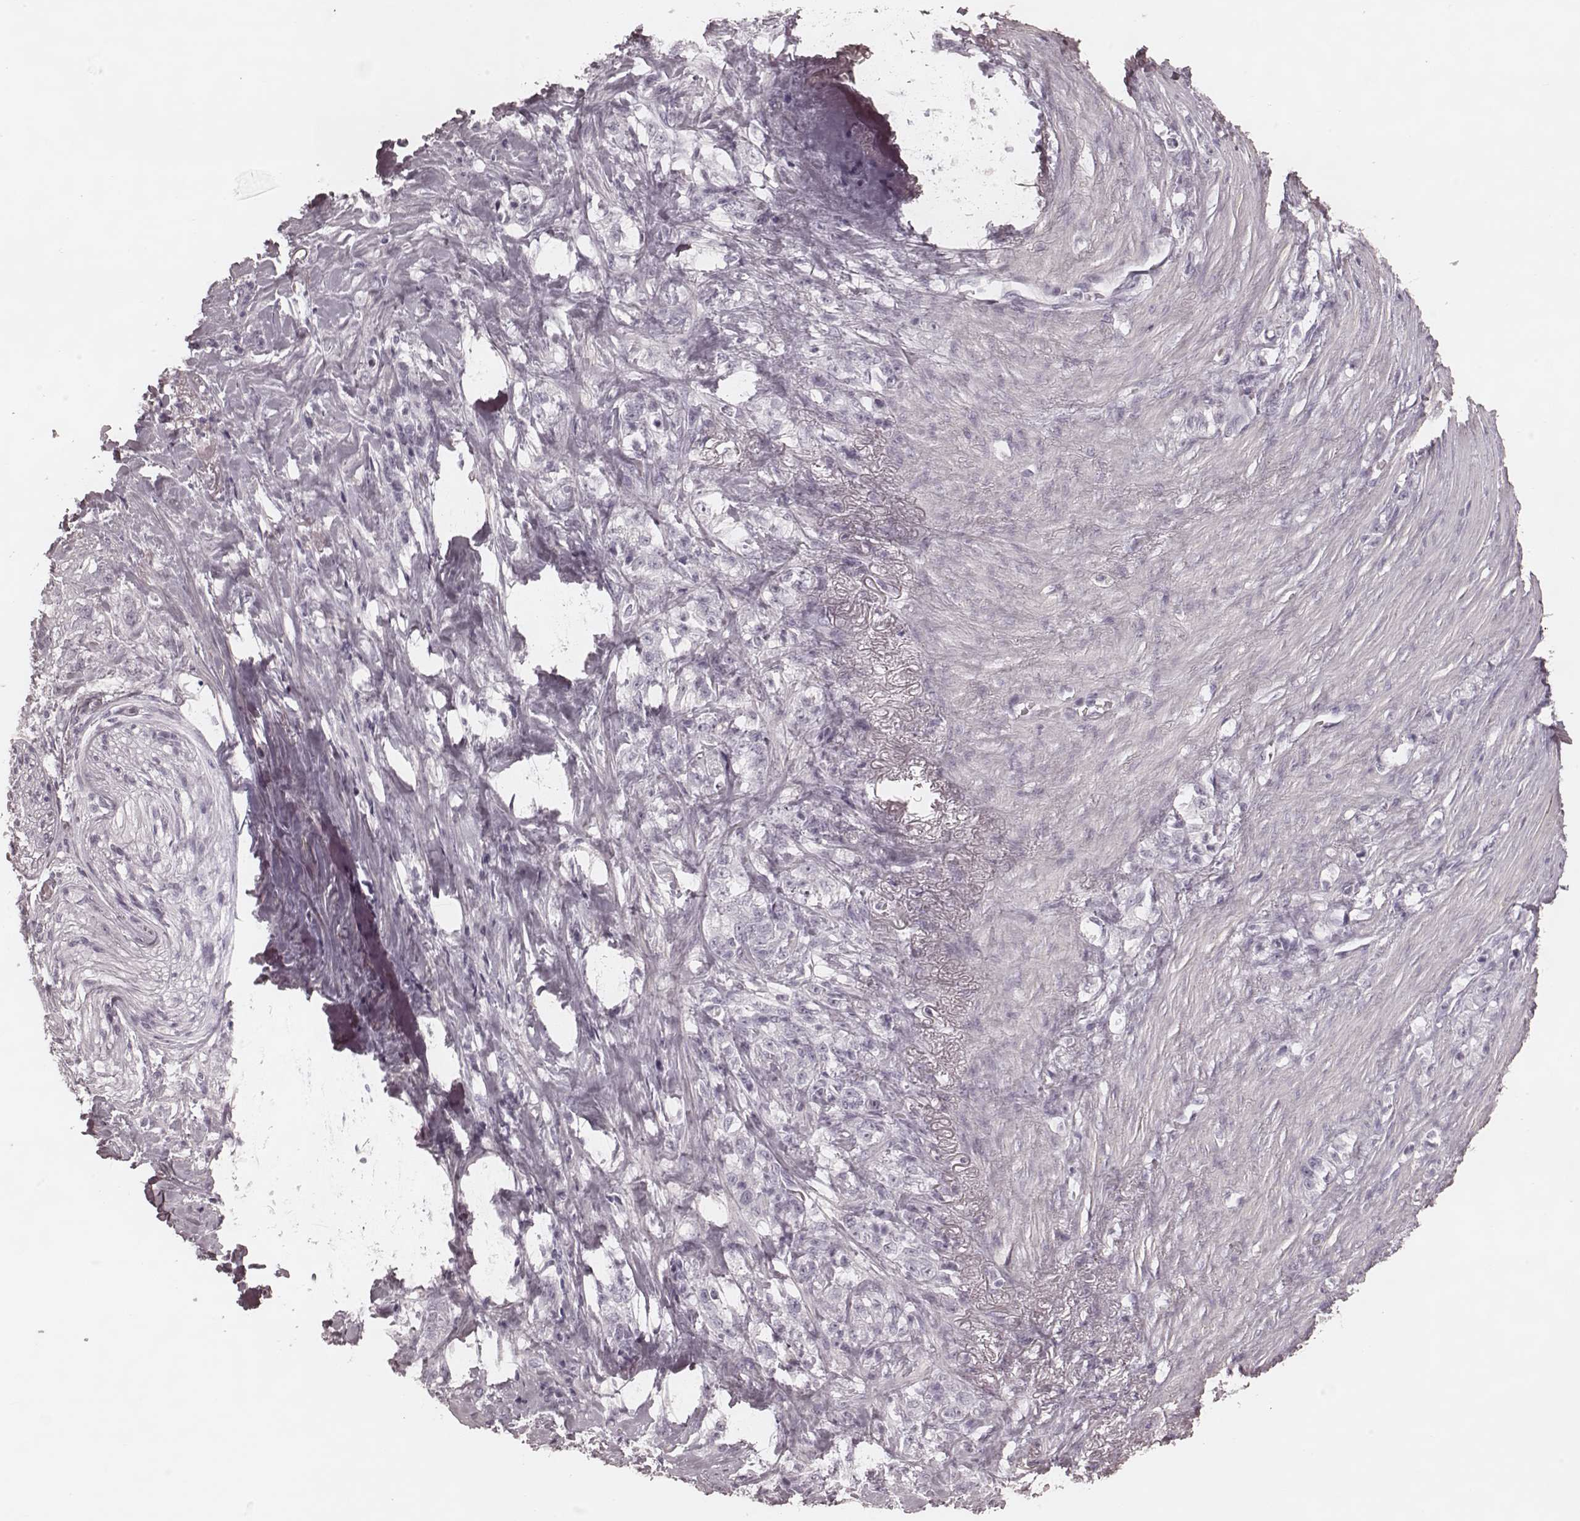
{"staining": {"intensity": "negative", "quantity": "none", "location": "none"}, "tissue": "stomach cancer", "cell_type": "Tumor cells", "image_type": "cancer", "snomed": [{"axis": "morphology", "description": "Adenocarcinoma, NOS"}, {"axis": "topography", "description": "Stomach, lower"}], "caption": "An image of stomach cancer (adenocarcinoma) stained for a protein displays no brown staining in tumor cells. Nuclei are stained in blue.", "gene": "KRT74", "patient": {"sex": "male", "age": 88}}